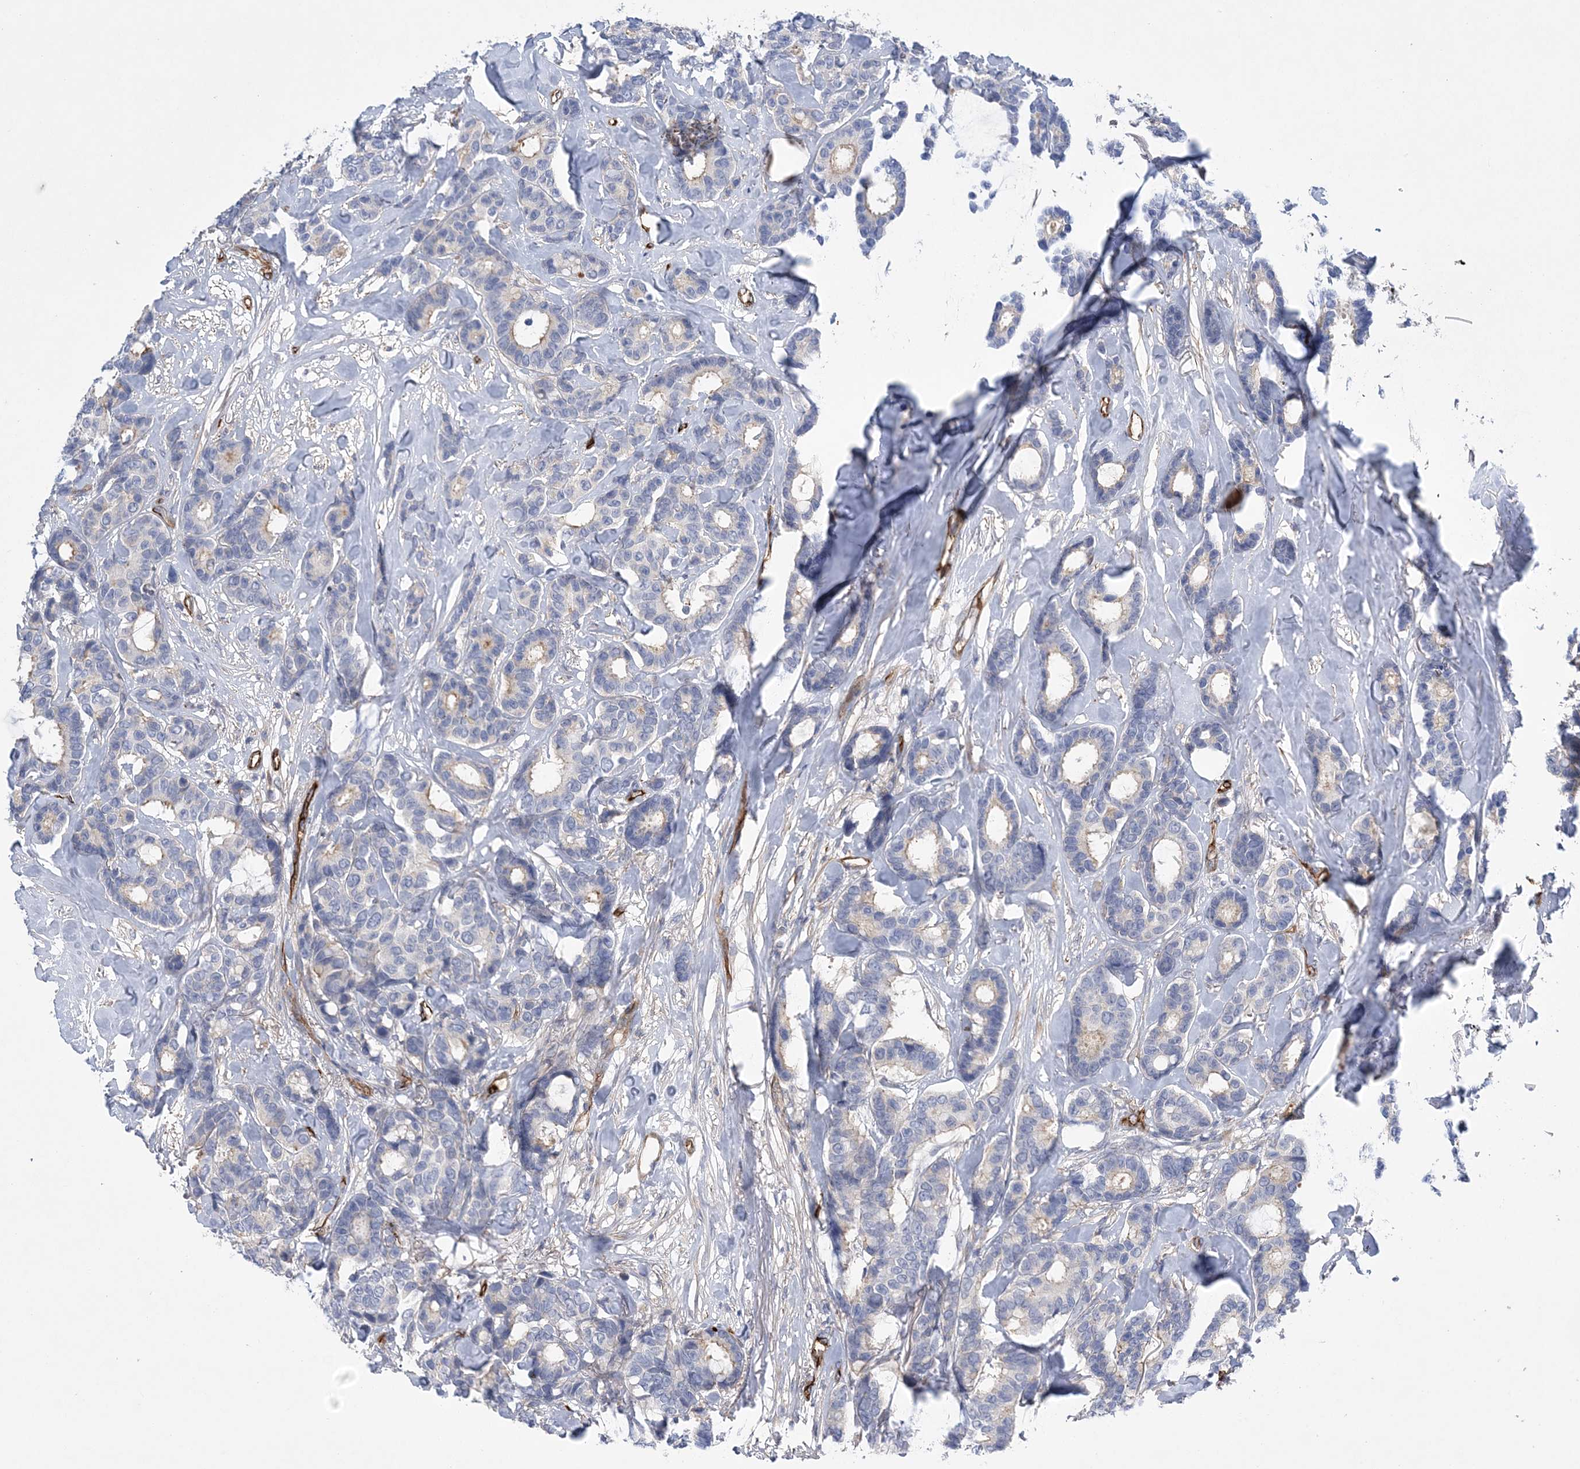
{"staining": {"intensity": "negative", "quantity": "none", "location": "none"}, "tissue": "breast cancer", "cell_type": "Tumor cells", "image_type": "cancer", "snomed": [{"axis": "morphology", "description": "Duct carcinoma"}, {"axis": "topography", "description": "Breast"}], "caption": "DAB (3,3'-diaminobenzidine) immunohistochemical staining of infiltrating ductal carcinoma (breast) reveals no significant positivity in tumor cells.", "gene": "CALN1", "patient": {"sex": "female", "age": 87}}